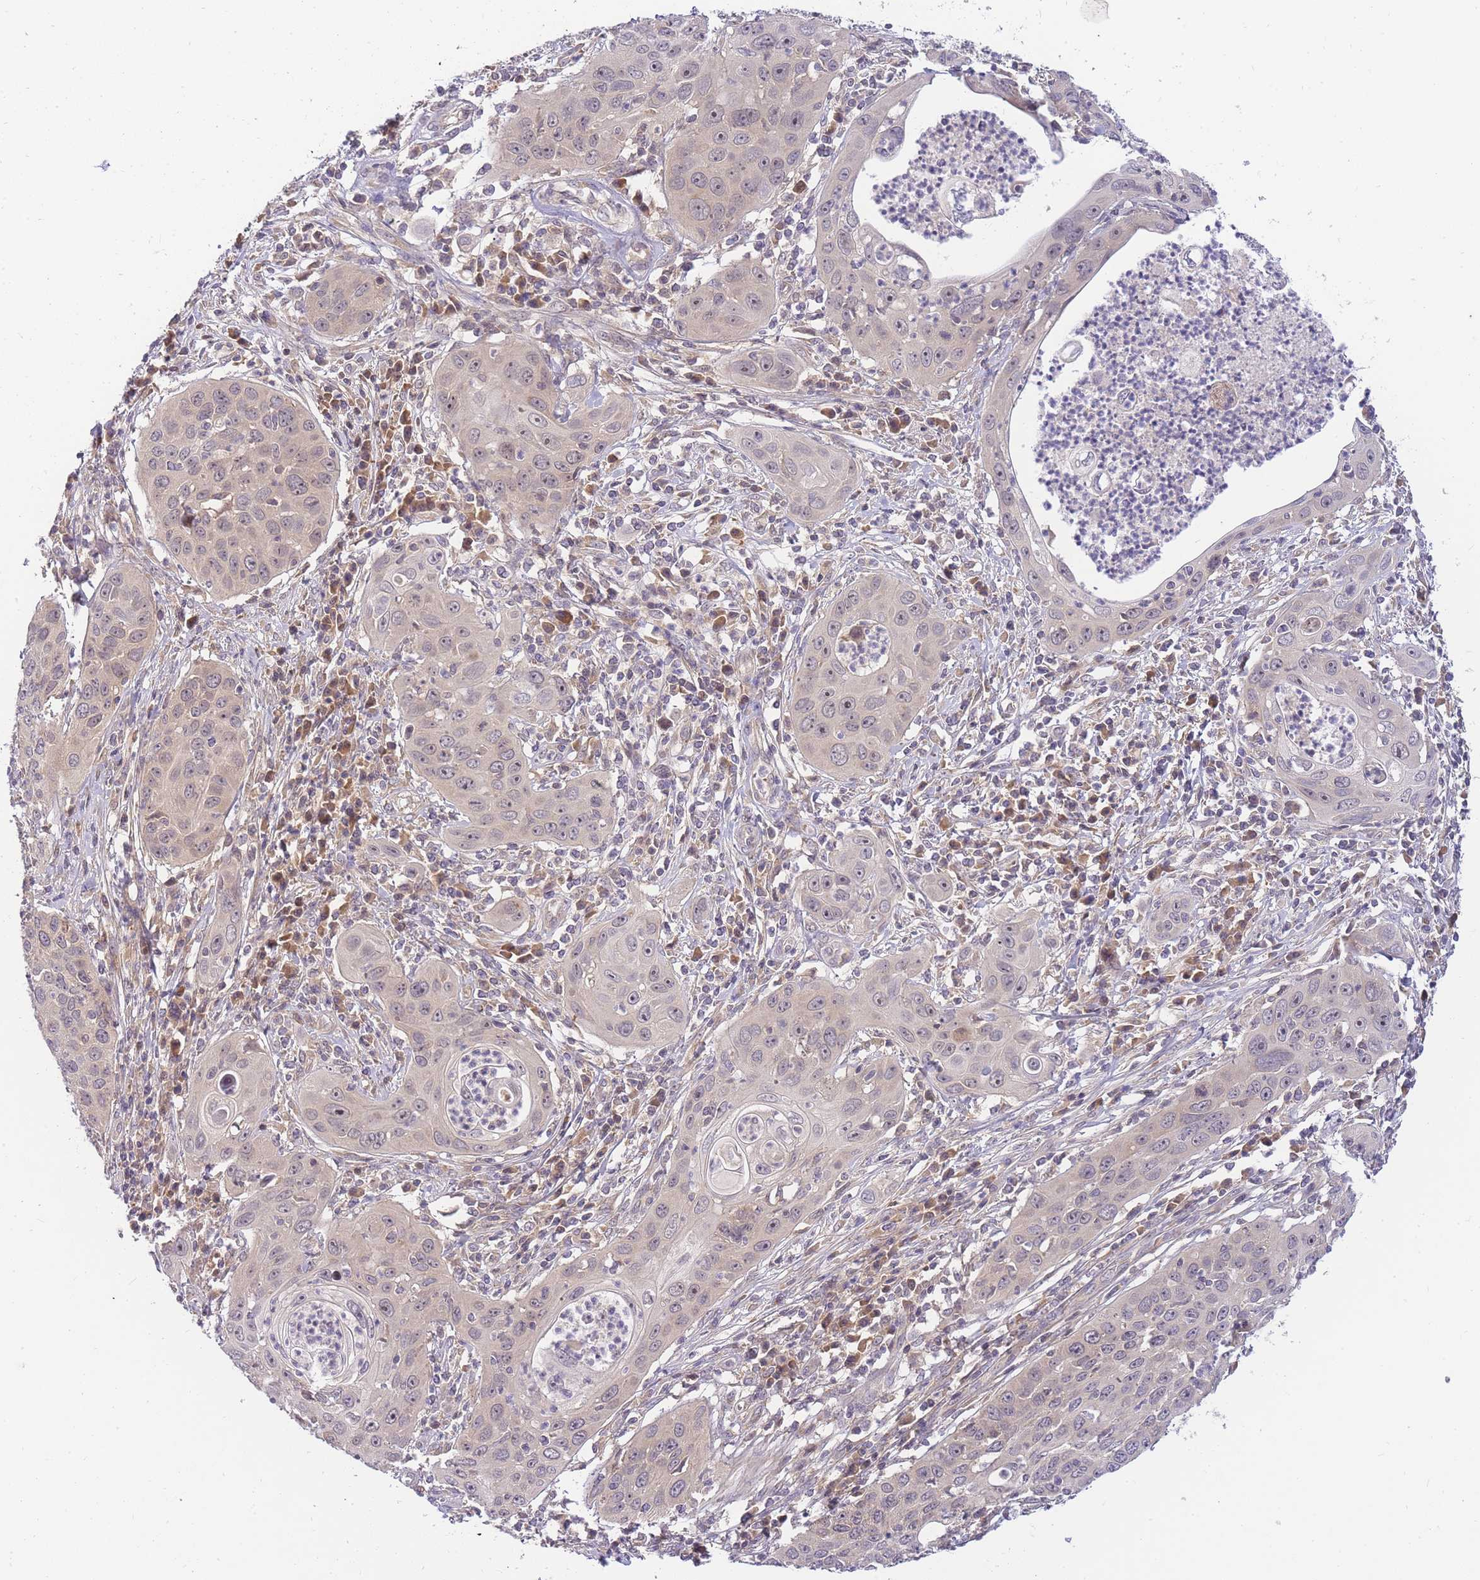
{"staining": {"intensity": "negative", "quantity": "none", "location": "none"}, "tissue": "cervical cancer", "cell_type": "Tumor cells", "image_type": "cancer", "snomed": [{"axis": "morphology", "description": "Squamous cell carcinoma, NOS"}, {"axis": "topography", "description": "Cervix"}], "caption": "This is an immunohistochemistry photomicrograph of cervical cancer. There is no staining in tumor cells.", "gene": "ZNF577", "patient": {"sex": "female", "age": 36}}